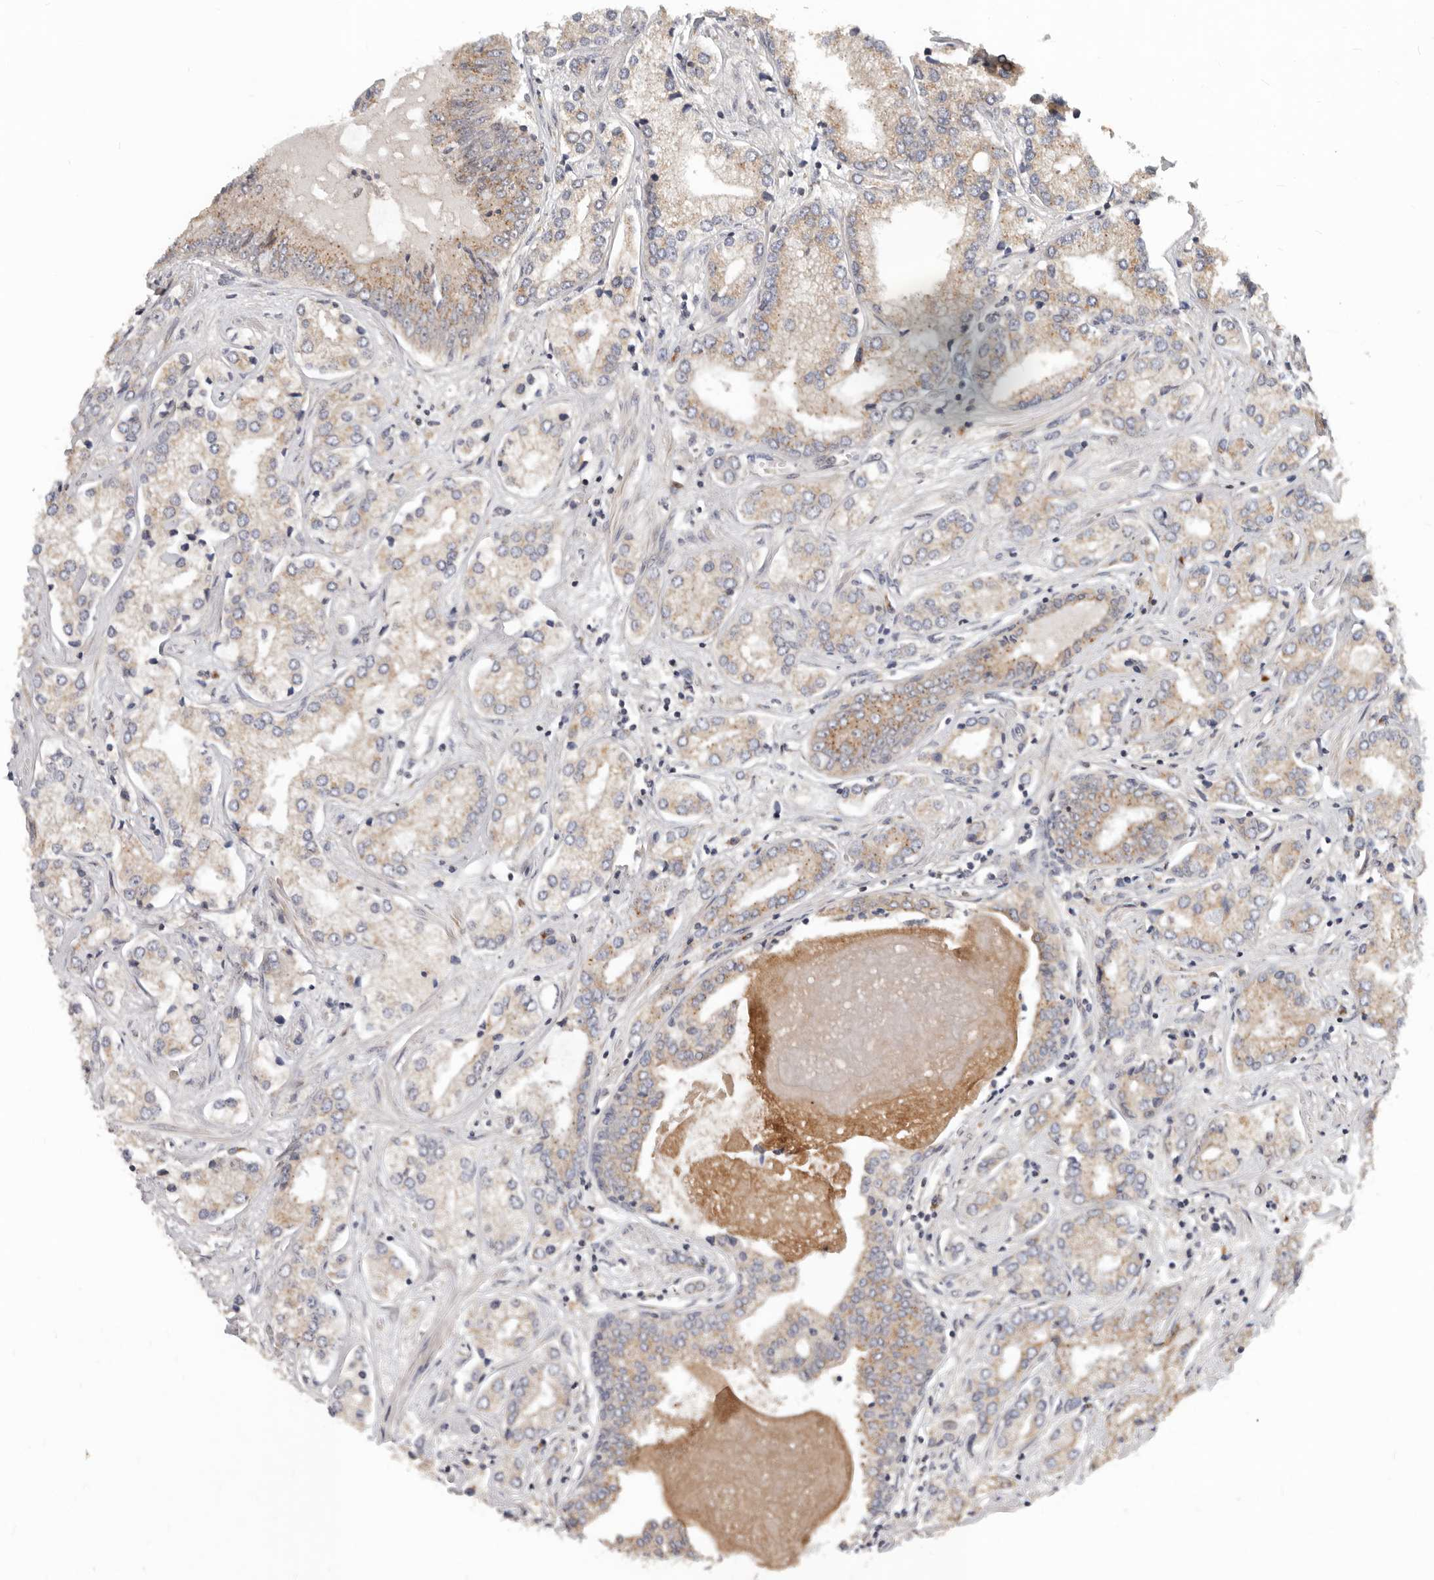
{"staining": {"intensity": "moderate", "quantity": "25%-75%", "location": "cytoplasmic/membranous"}, "tissue": "prostate cancer", "cell_type": "Tumor cells", "image_type": "cancer", "snomed": [{"axis": "morphology", "description": "Adenocarcinoma, High grade"}, {"axis": "topography", "description": "Prostate"}], "caption": "The immunohistochemical stain highlights moderate cytoplasmic/membranous expression in tumor cells of prostate cancer (high-grade adenocarcinoma) tissue. (IHC, brightfield microscopy, high magnification).", "gene": "NPY4R", "patient": {"sex": "male", "age": 66}}